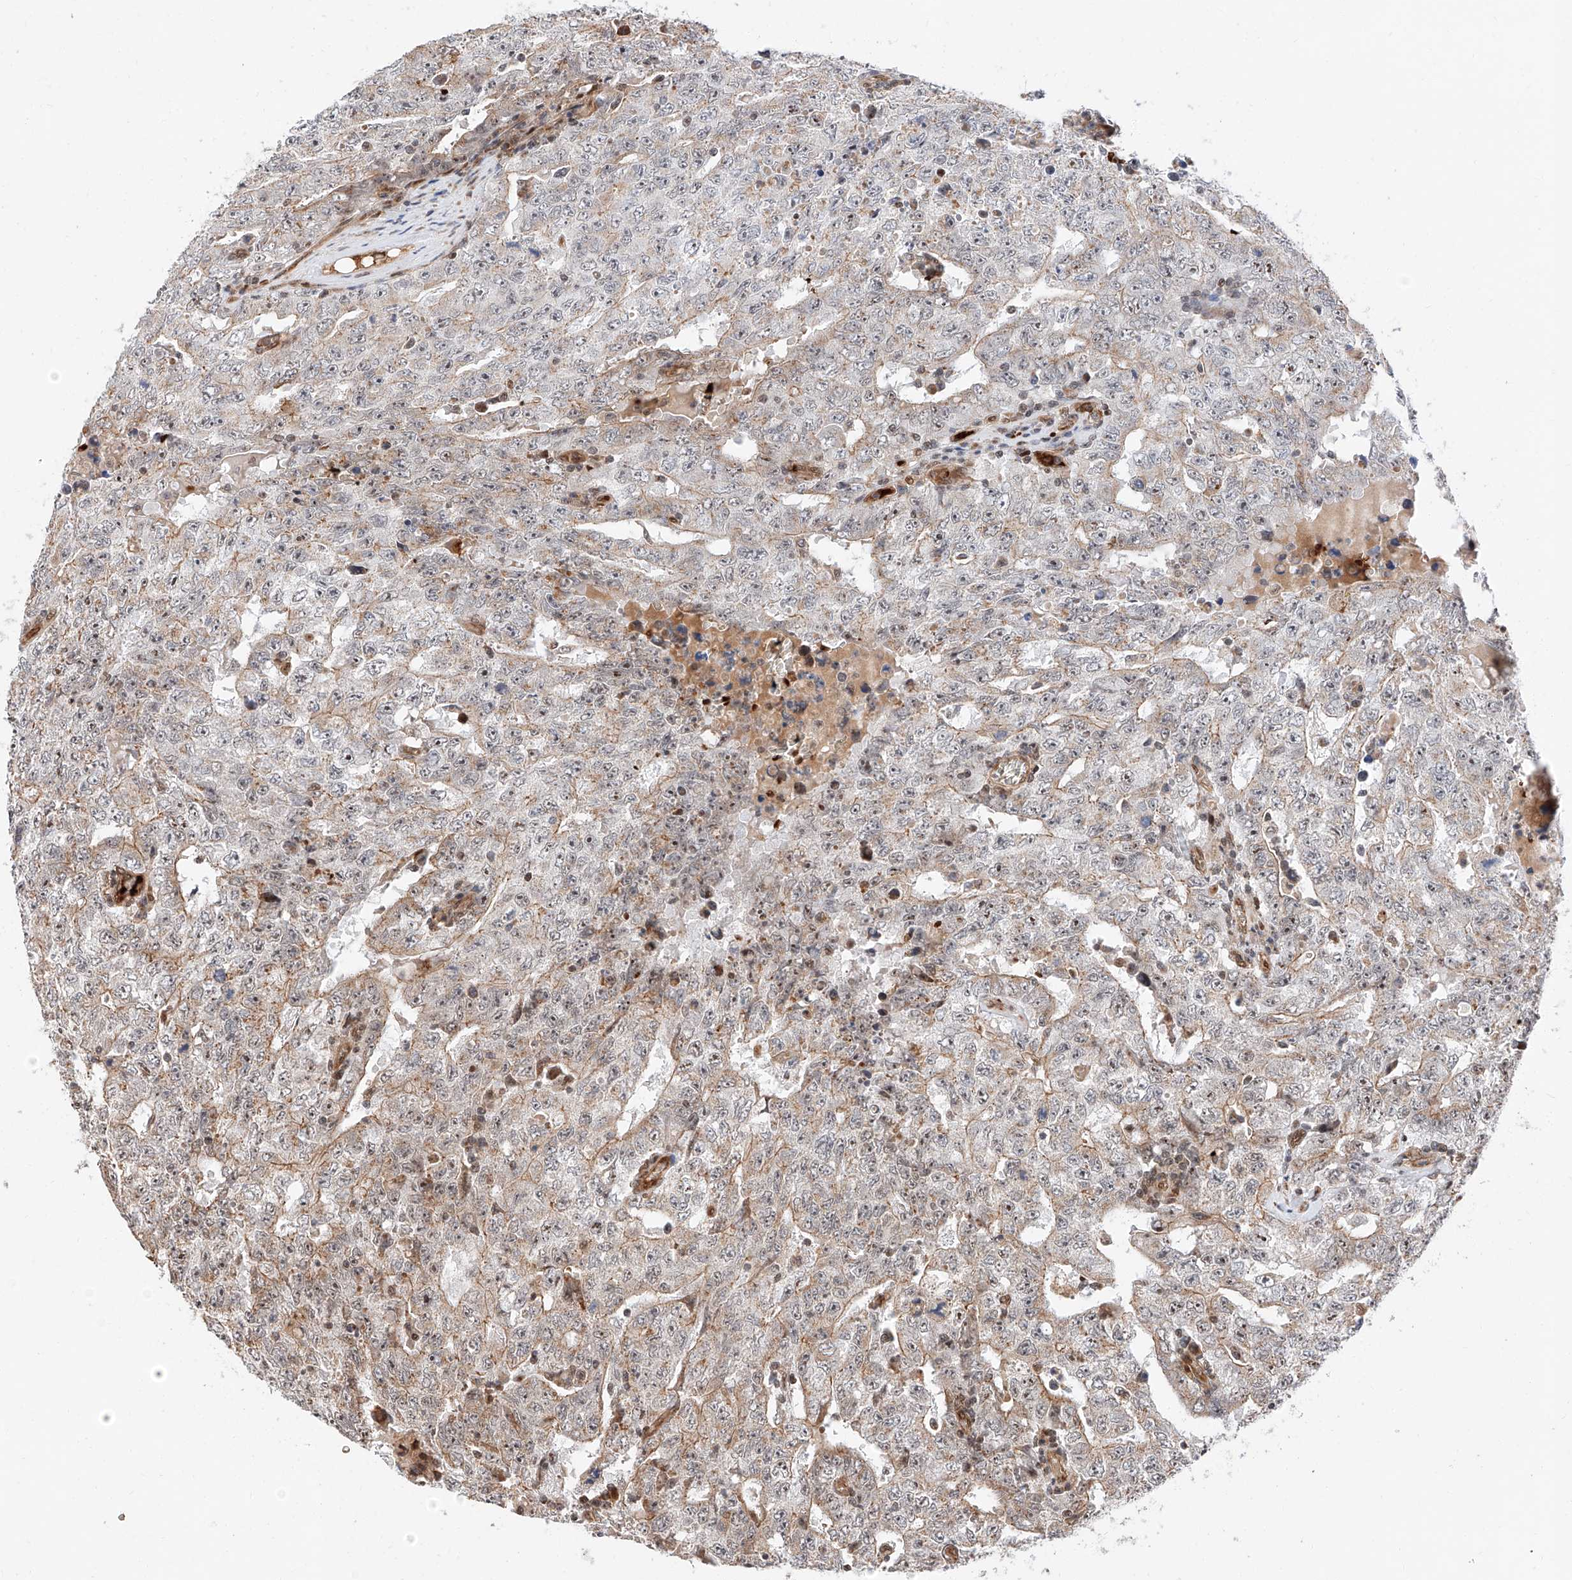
{"staining": {"intensity": "weak", "quantity": "25%-75%", "location": "cytoplasmic/membranous"}, "tissue": "testis cancer", "cell_type": "Tumor cells", "image_type": "cancer", "snomed": [{"axis": "morphology", "description": "Carcinoma, Embryonal, NOS"}, {"axis": "topography", "description": "Testis"}], "caption": "Human testis embryonal carcinoma stained with a protein marker reveals weak staining in tumor cells.", "gene": "THTPA", "patient": {"sex": "male", "age": 26}}